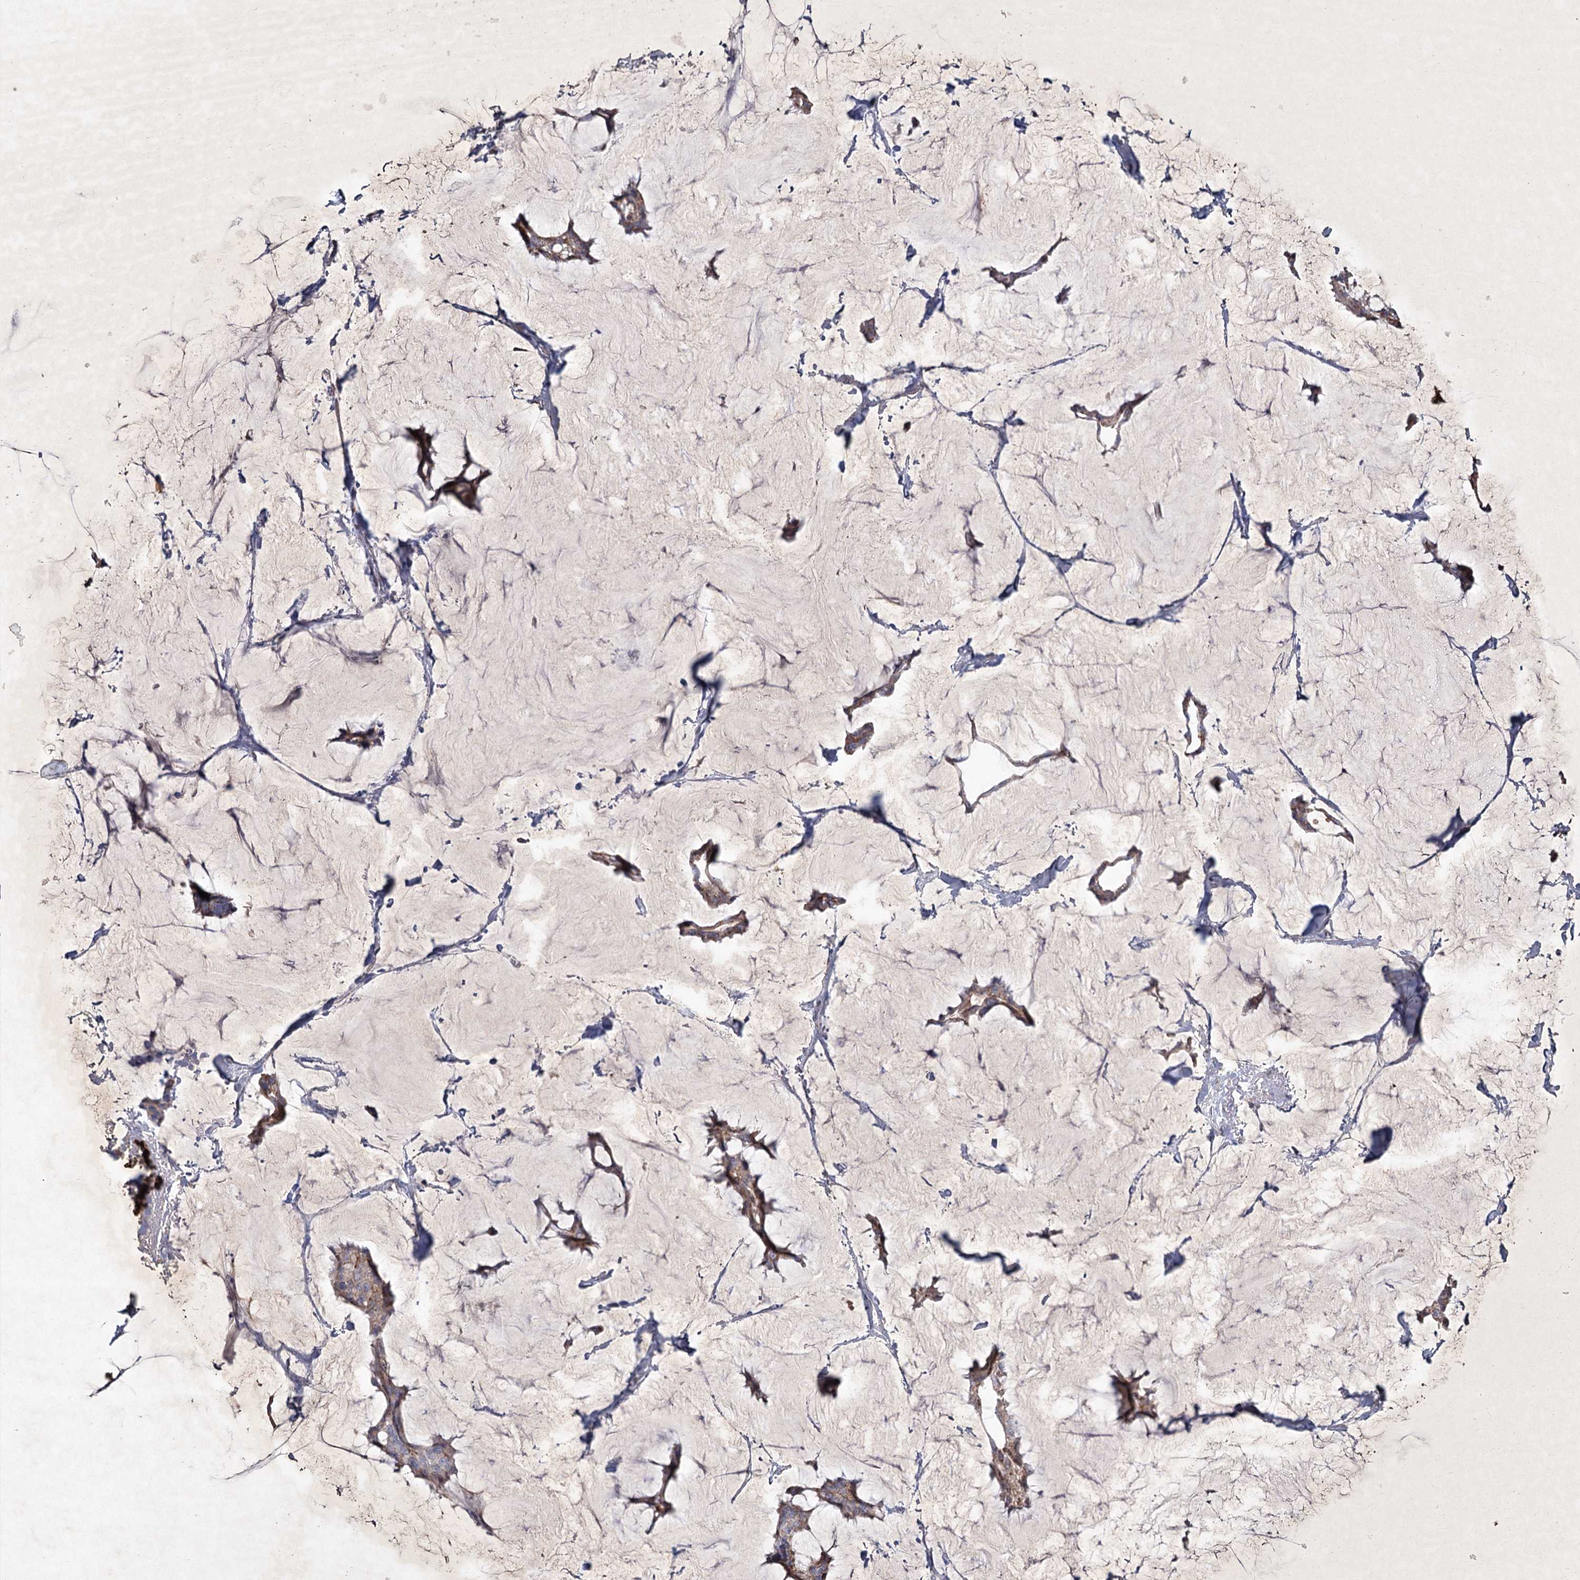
{"staining": {"intensity": "moderate", "quantity": ">75%", "location": "cytoplasmic/membranous"}, "tissue": "breast cancer", "cell_type": "Tumor cells", "image_type": "cancer", "snomed": [{"axis": "morphology", "description": "Duct carcinoma"}, {"axis": "topography", "description": "Breast"}], "caption": "Infiltrating ductal carcinoma (breast) stained with immunohistochemistry displays moderate cytoplasmic/membranous positivity in about >75% of tumor cells.", "gene": "MRPL44", "patient": {"sex": "female", "age": 93}}